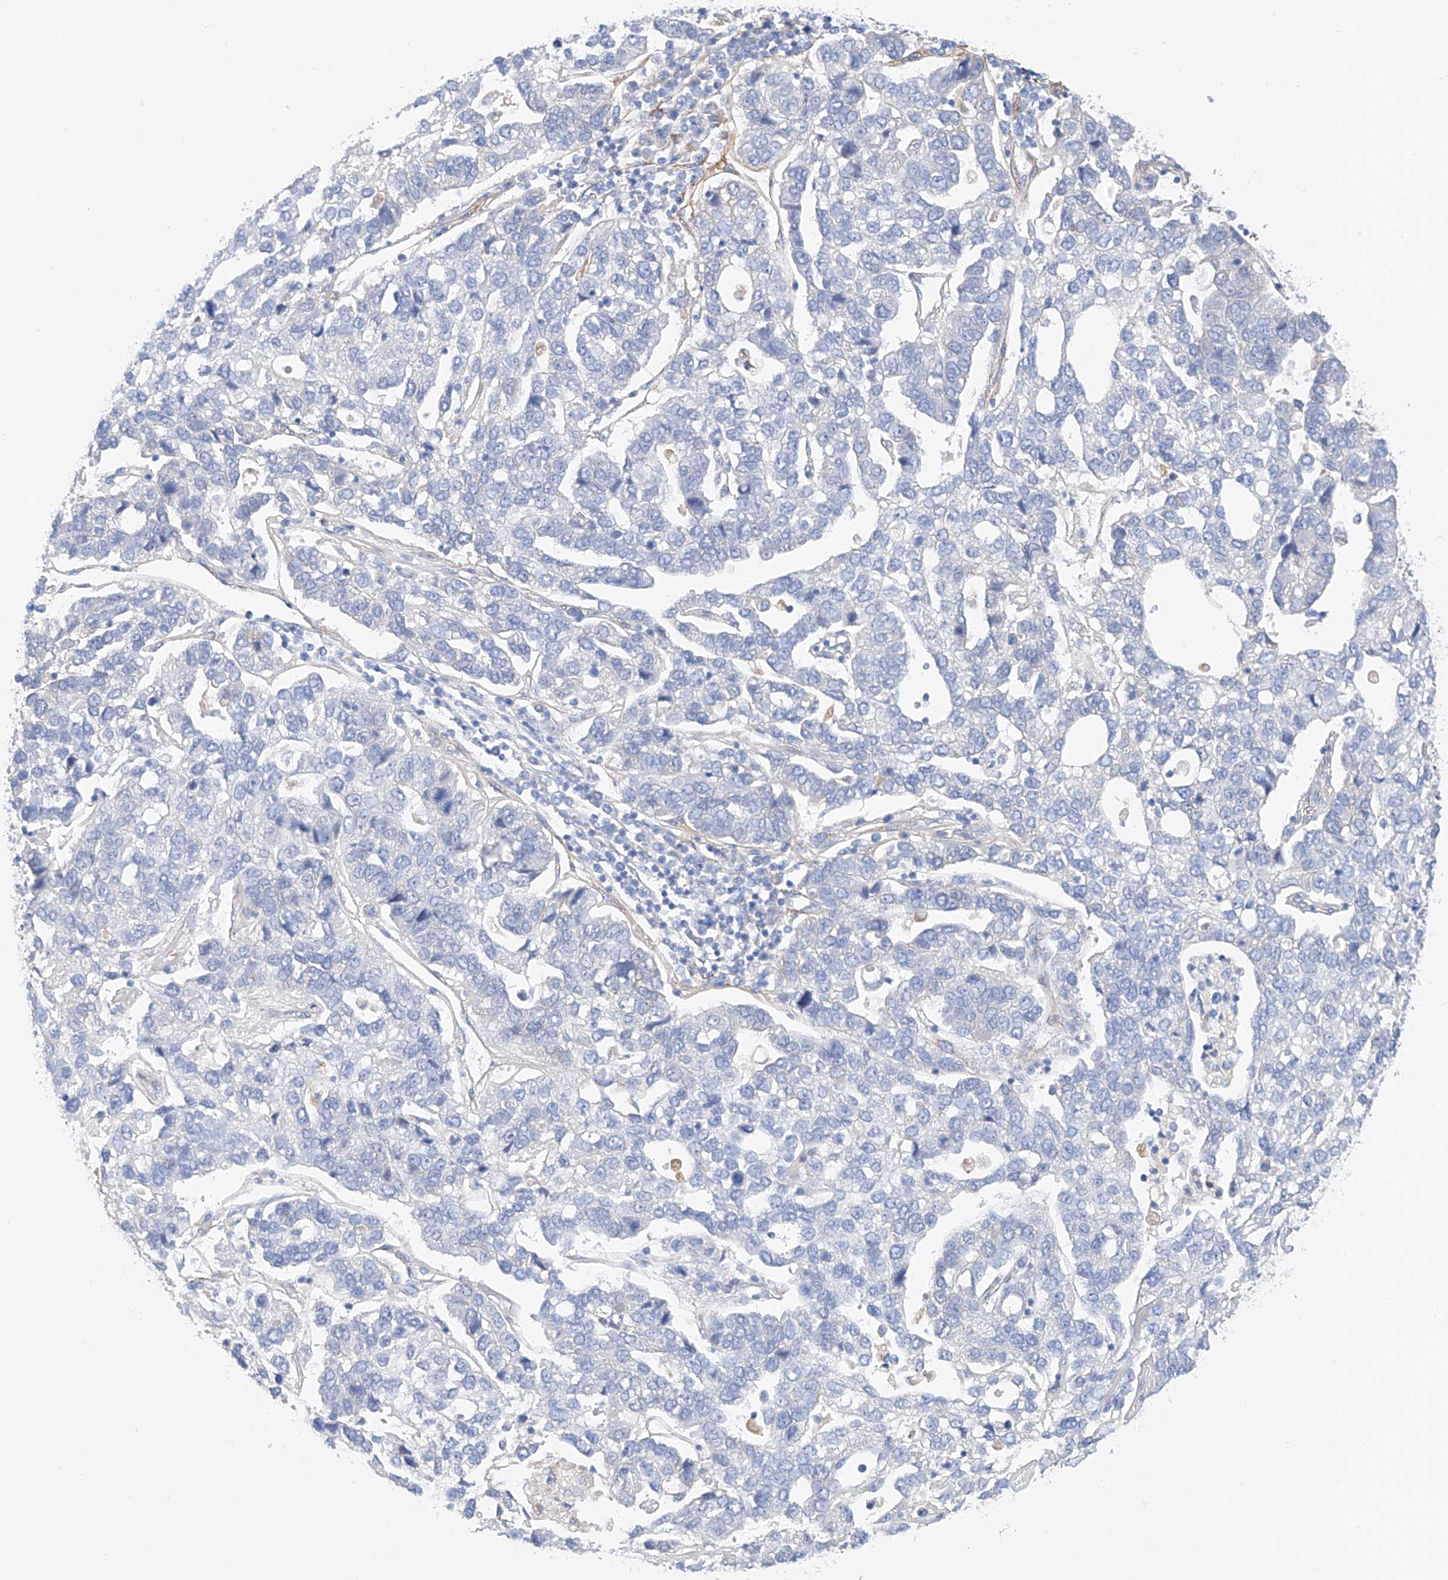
{"staining": {"intensity": "negative", "quantity": "none", "location": "none"}, "tissue": "pancreatic cancer", "cell_type": "Tumor cells", "image_type": "cancer", "snomed": [{"axis": "morphology", "description": "Adenocarcinoma, NOS"}, {"axis": "topography", "description": "Pancreas"}], "caption": "Tumor cells are negative for protein expression in human pancreatic cancer.", "gene": "SBSPON", "patient": {"sex": "female", "age": 61}}